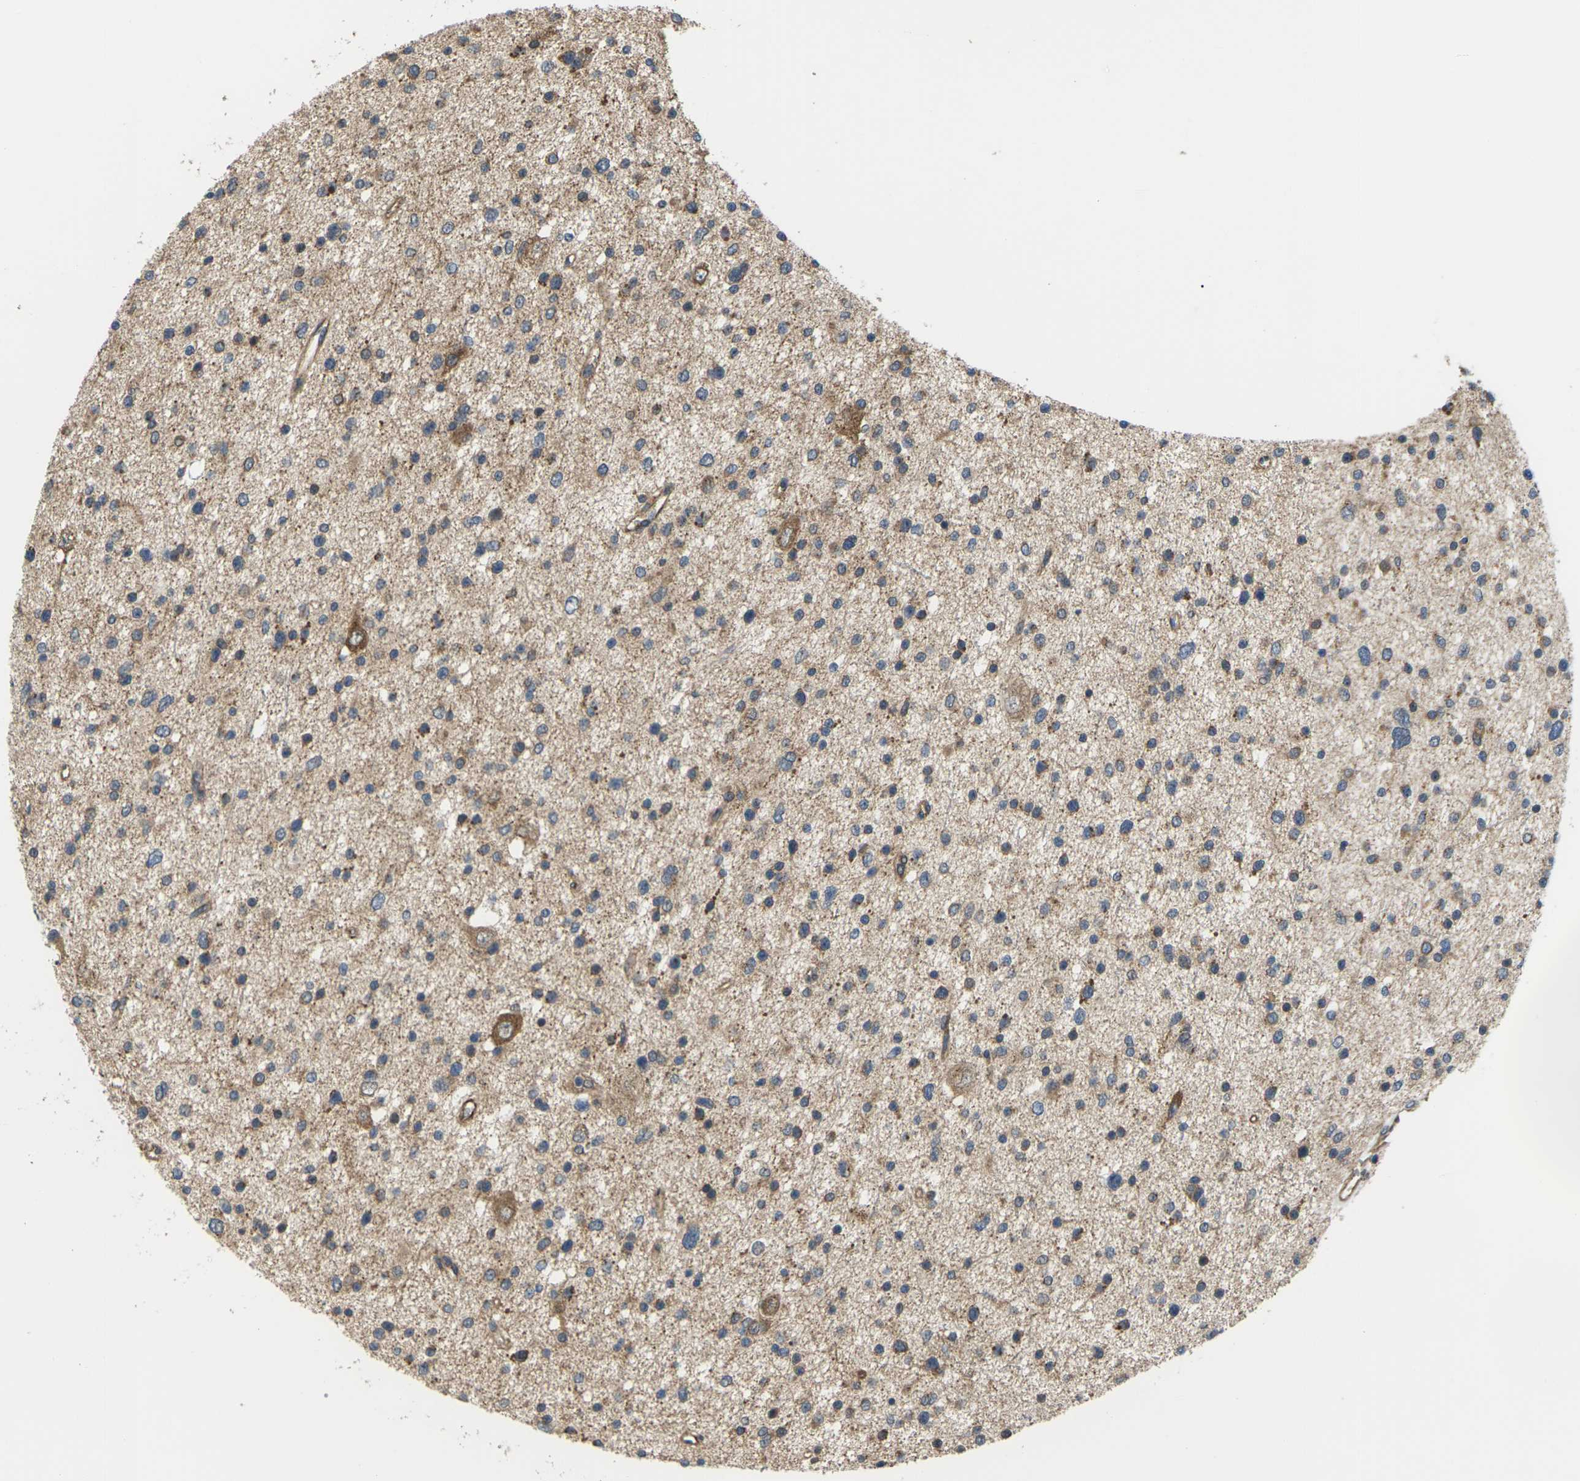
{"staining": {"intensity": "moderate", "quantity": ">75%", "location": "cytoplasmic/membranous"}, "tissue": "glioma", "cell_type": "Tumor cells", "image_type": "cancer", "snomed": [{"axis": "morphology", "description": "Glioma, malignant, Low grade"}, {"axis": "topography", "description": "Brain"}], "caption": "Human glioma stained with a brown dye shows moderate cytoplasmic/membranous positive positivity in about >75% of tumor cells.", "gene": "NRAS", "patient": {"sex": "female", "age": 37}}